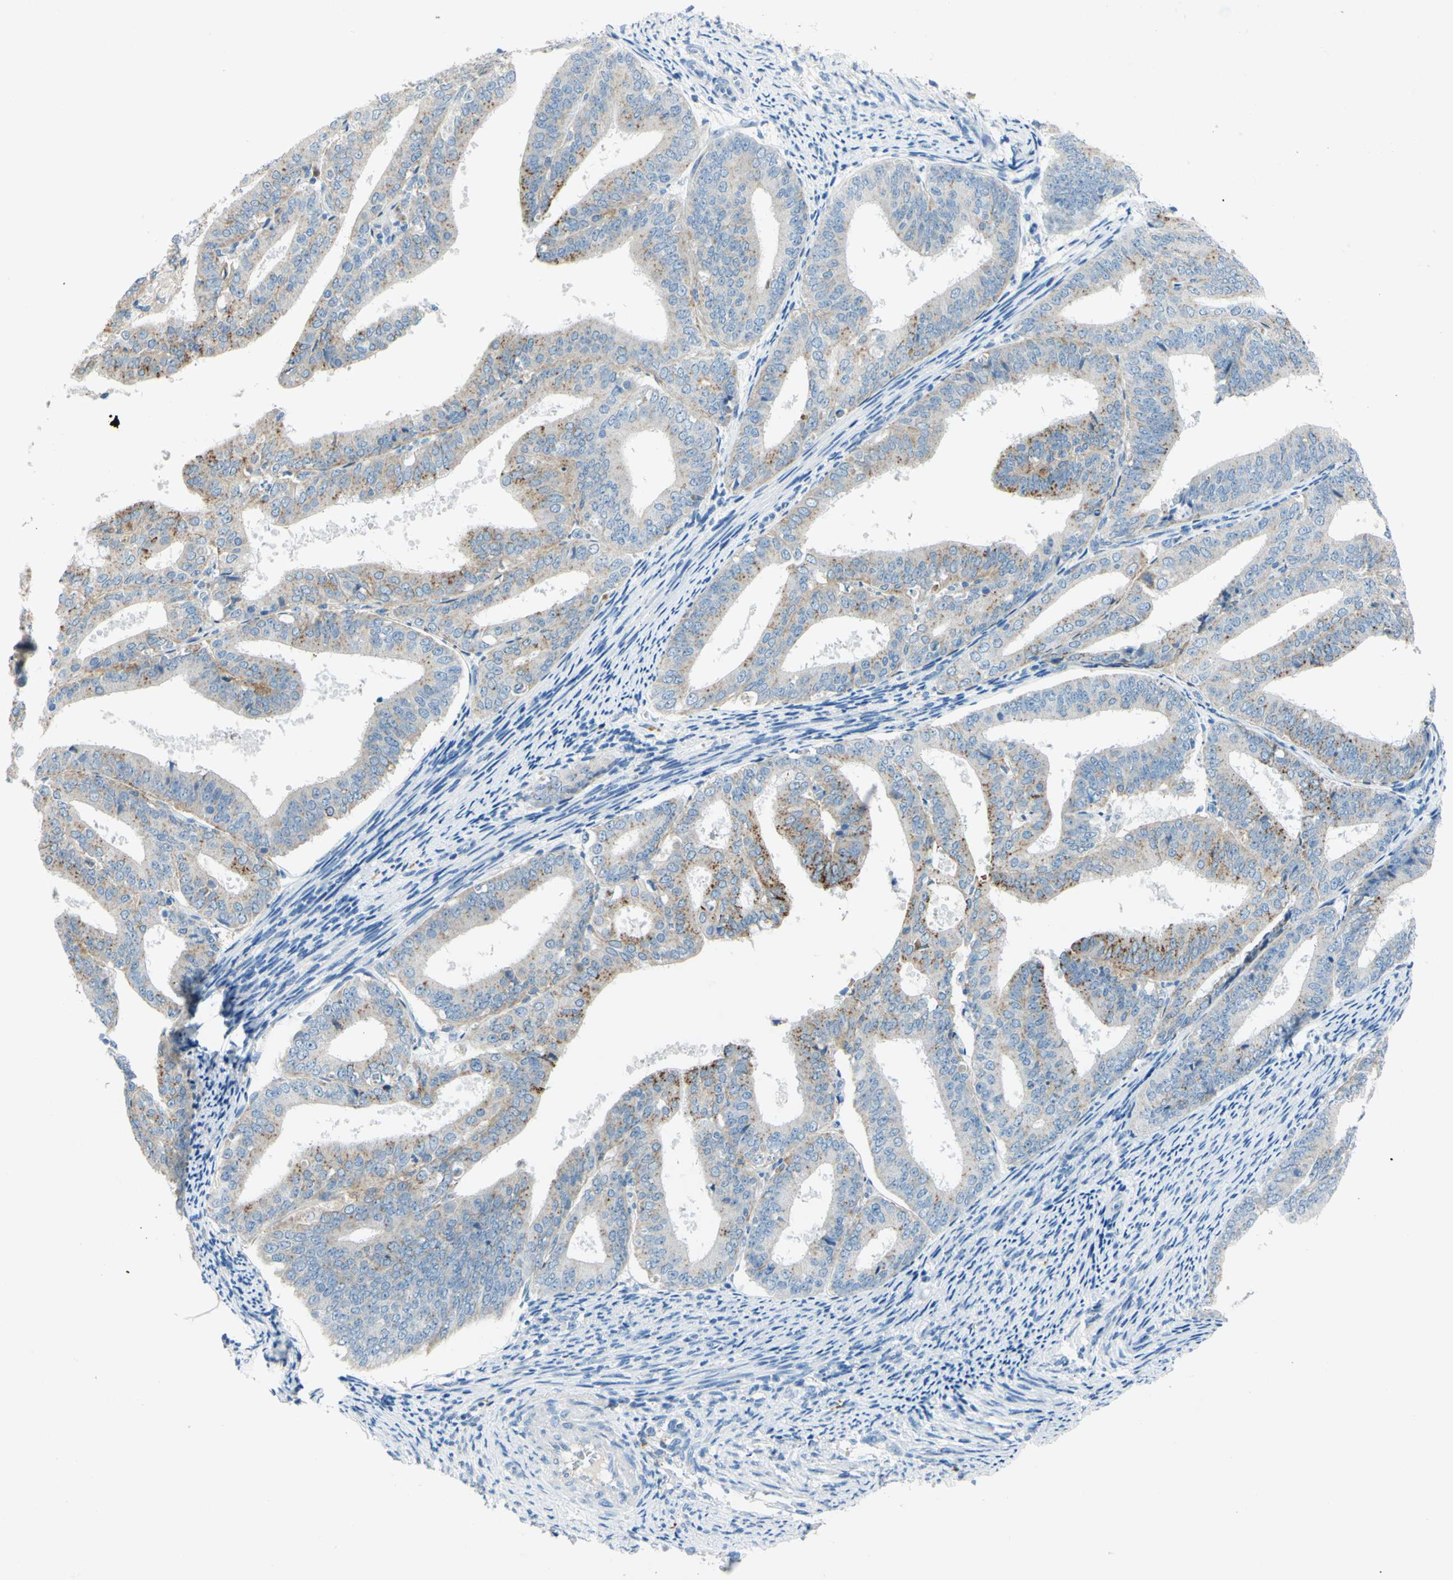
{"staining": {"intensity": "moderate", "quantity": "<25%", "location": "cytoplasmic/membranous"}, "tissue": "endometrial cancer", "cell_type": "Tumor cells", "image_type": "cancer", "snomed": [{"axis": "morphology", "description": "Adenocarcinoma, NOS"}, {"axis": "topography", "description": "Endometrium"}], "caption": "Tumor cells reveal moderate cytoplasmic/membranous staining in about <25% of cells in endometrial adenocarcinoma.", "gene": "CDH10", "patient": {"sex": "female", "age": 63}}